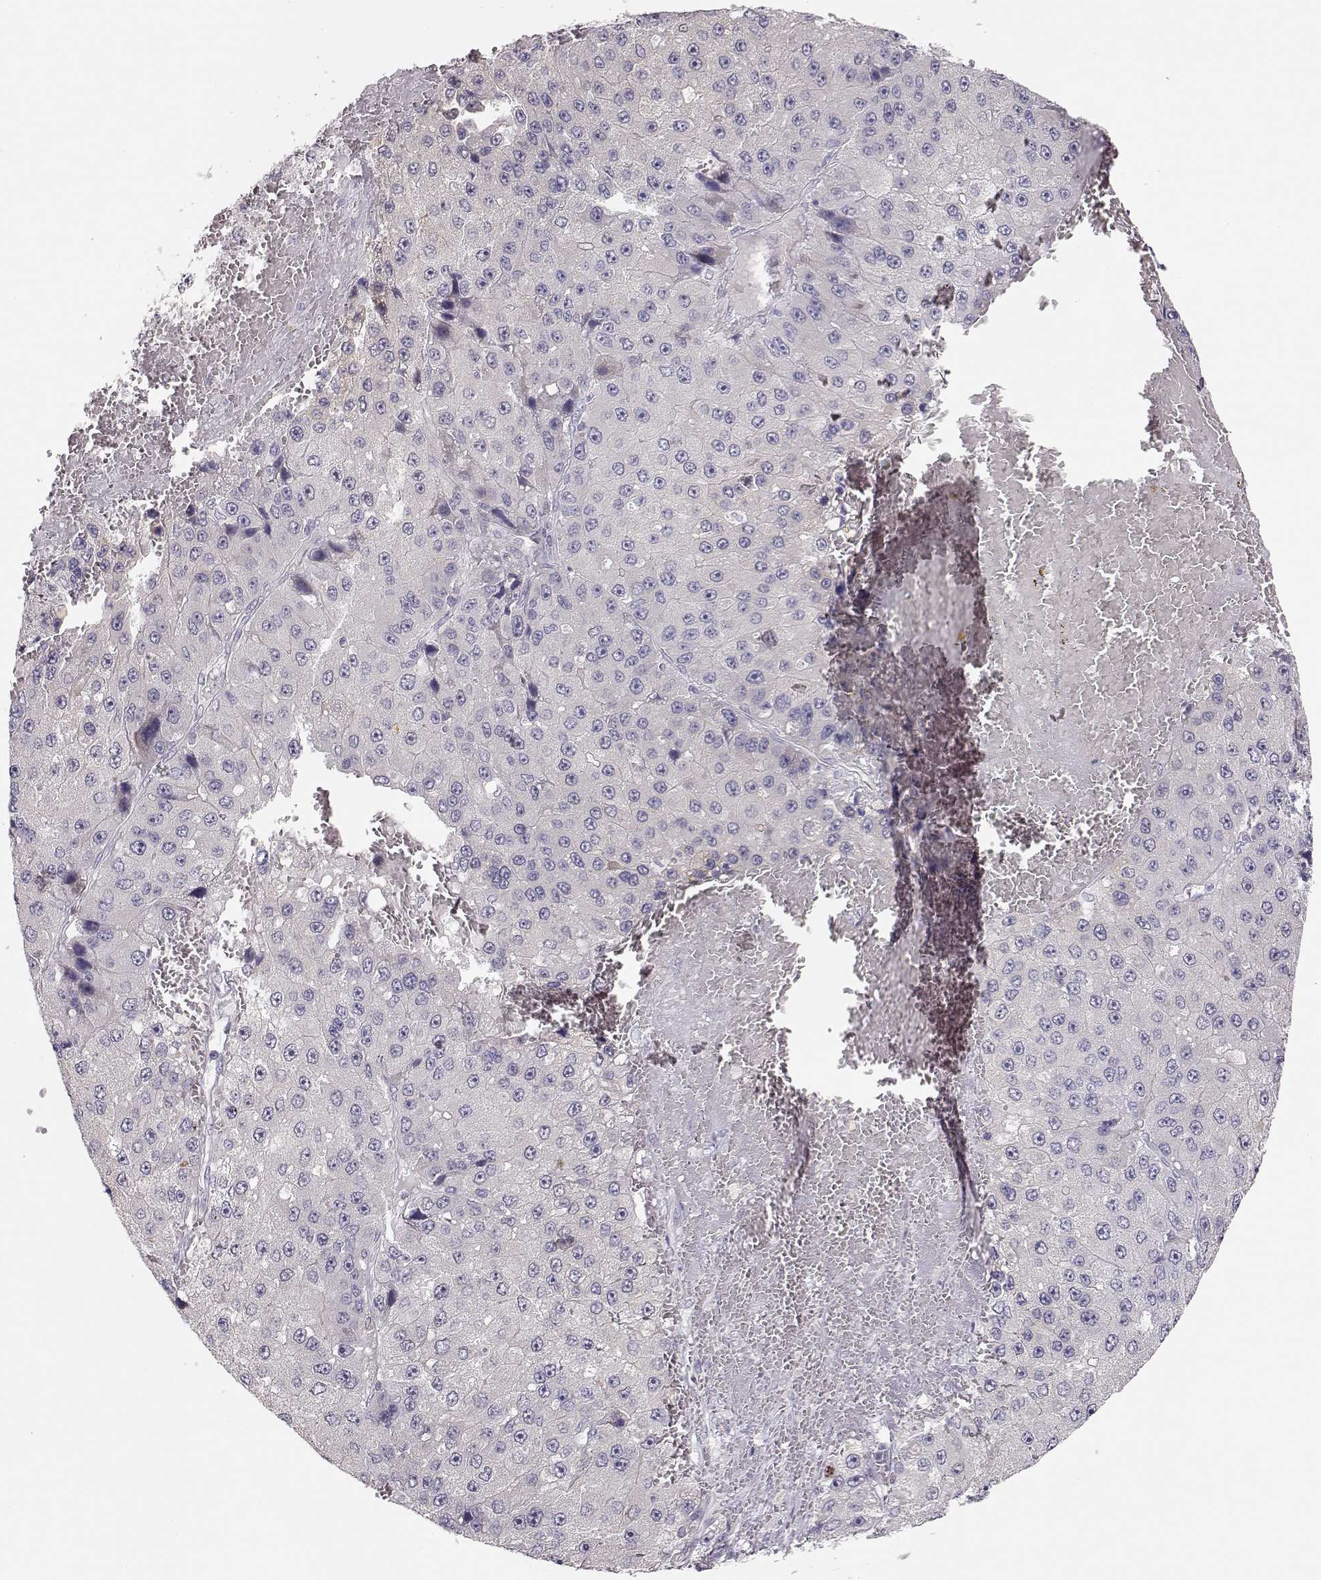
{"staining": {"intensity": "negative", "quantity": "none", "location": "none"}, "tissue": "liver cancer", "cell_type": "Tumor cells", "image_type": "cancer", "snomed": [{"axis": "morphology", "description": "Carcinoma, Hepatocellular, NOS"}, {"axis": "topography", "description": "Liver"}], "caption": "Tumor cells are negative for protein expression in human liver cancer (hepatocellular carcinoma).", "gene": "TTC26", "patient": {"sex": "female", "age": 73}}